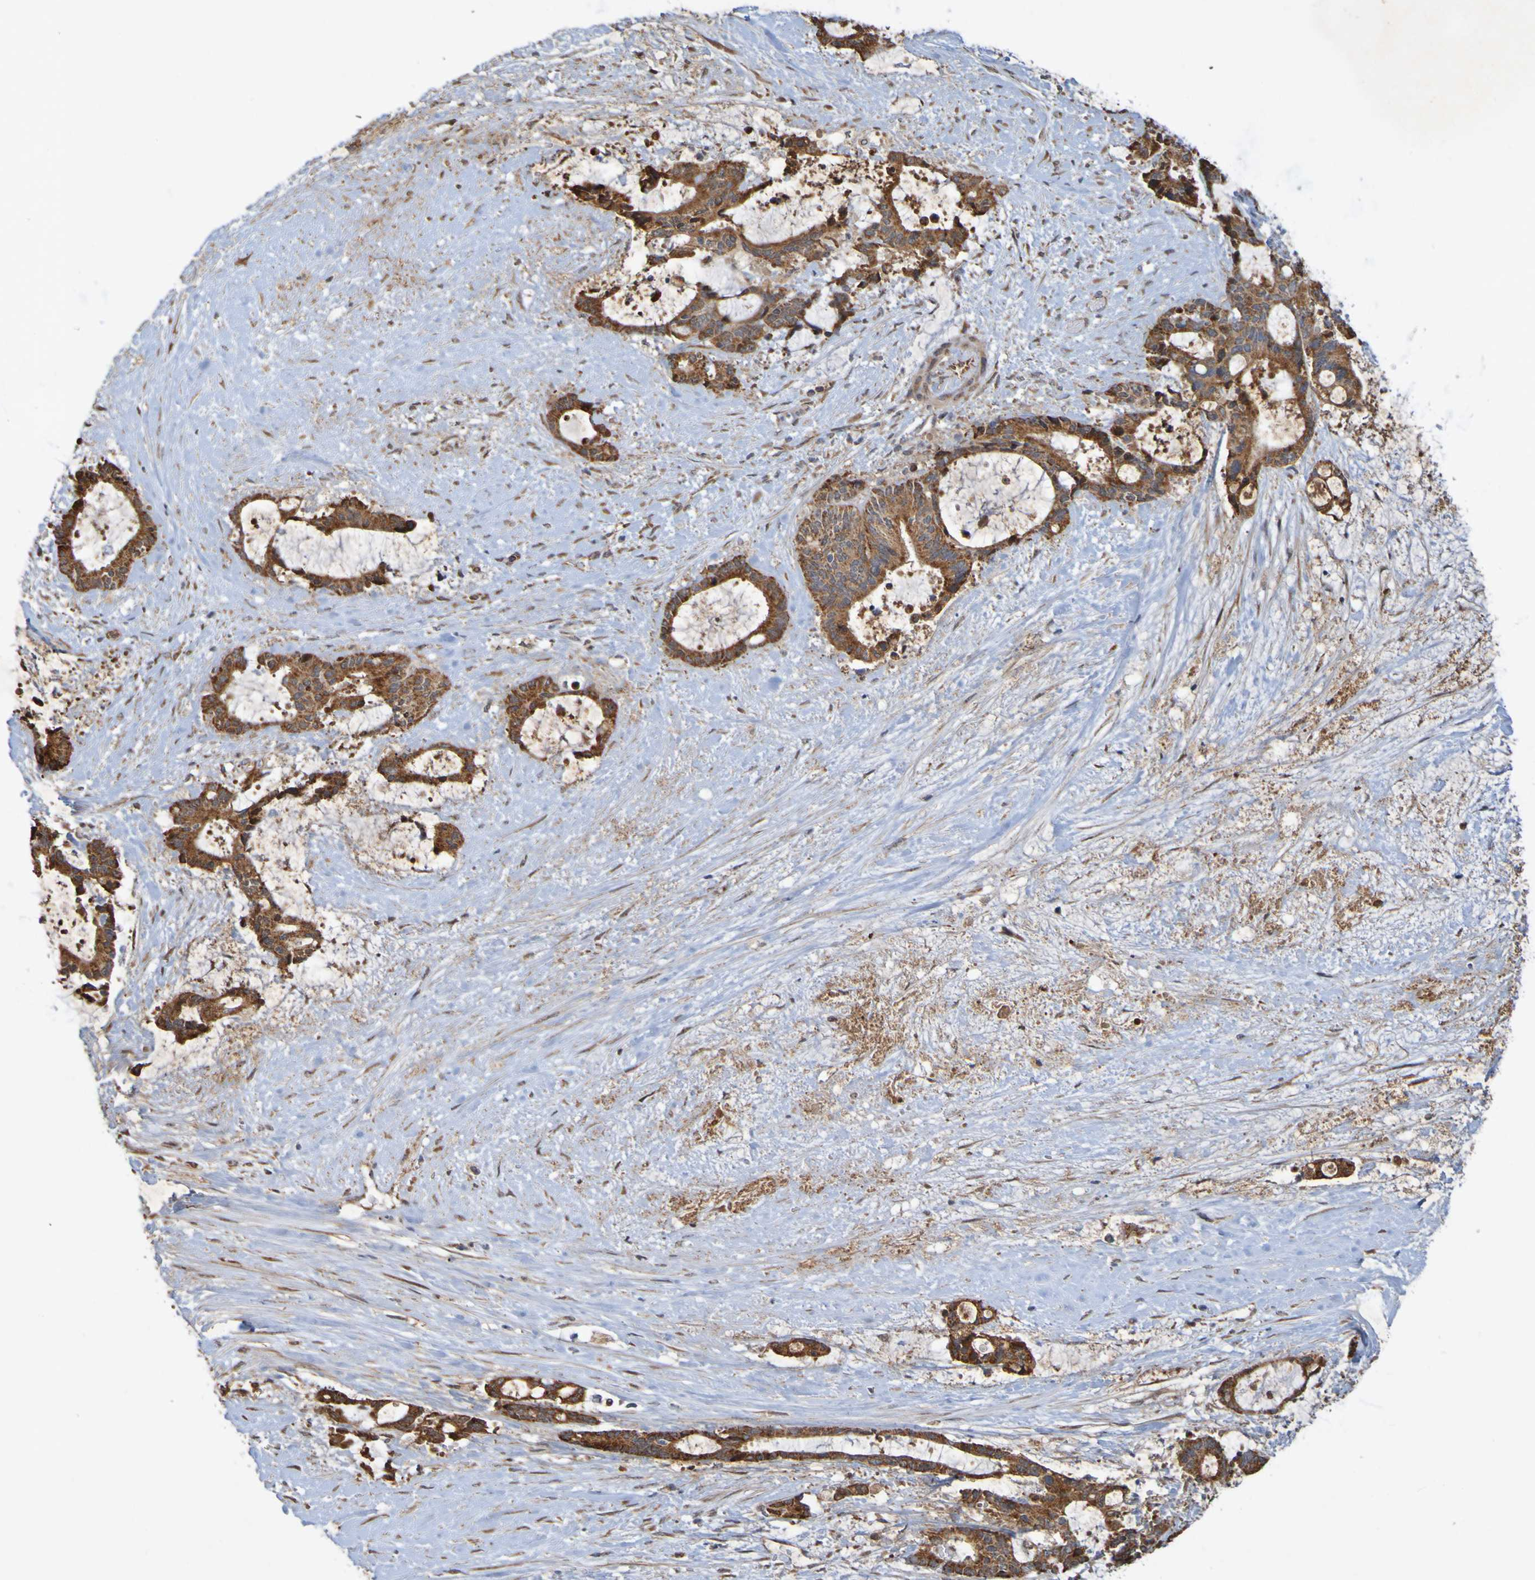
{"staining": {"intensity": "strong", "quantity": ">75%", "location": "cytoplasmic/membranous"}, "tissue": "liver cancer", "cell_type": "Tumor cells", "image_type": "cancer", "snomed": [{"axis": "morphology", "description": "Normal tissue, NOS"}, {"axis": "morphology", "description": "Cholangiocarcinoma"}, {"axis": "topography", "description": "Liver"}, {"axis": "topography", "description": "Peripheral nerve tissue"}], "caption": "DAB (3,3'-diaminobenzidine) immunohistochemical staining of human liver cancer (cholangiocarcinoma) demonstrates strong cytoplasmic/membranous protein staining in about >75% of tumor cells.", "gene": "TMBIM1", "patient": {"sex": "female", "age": 73}}